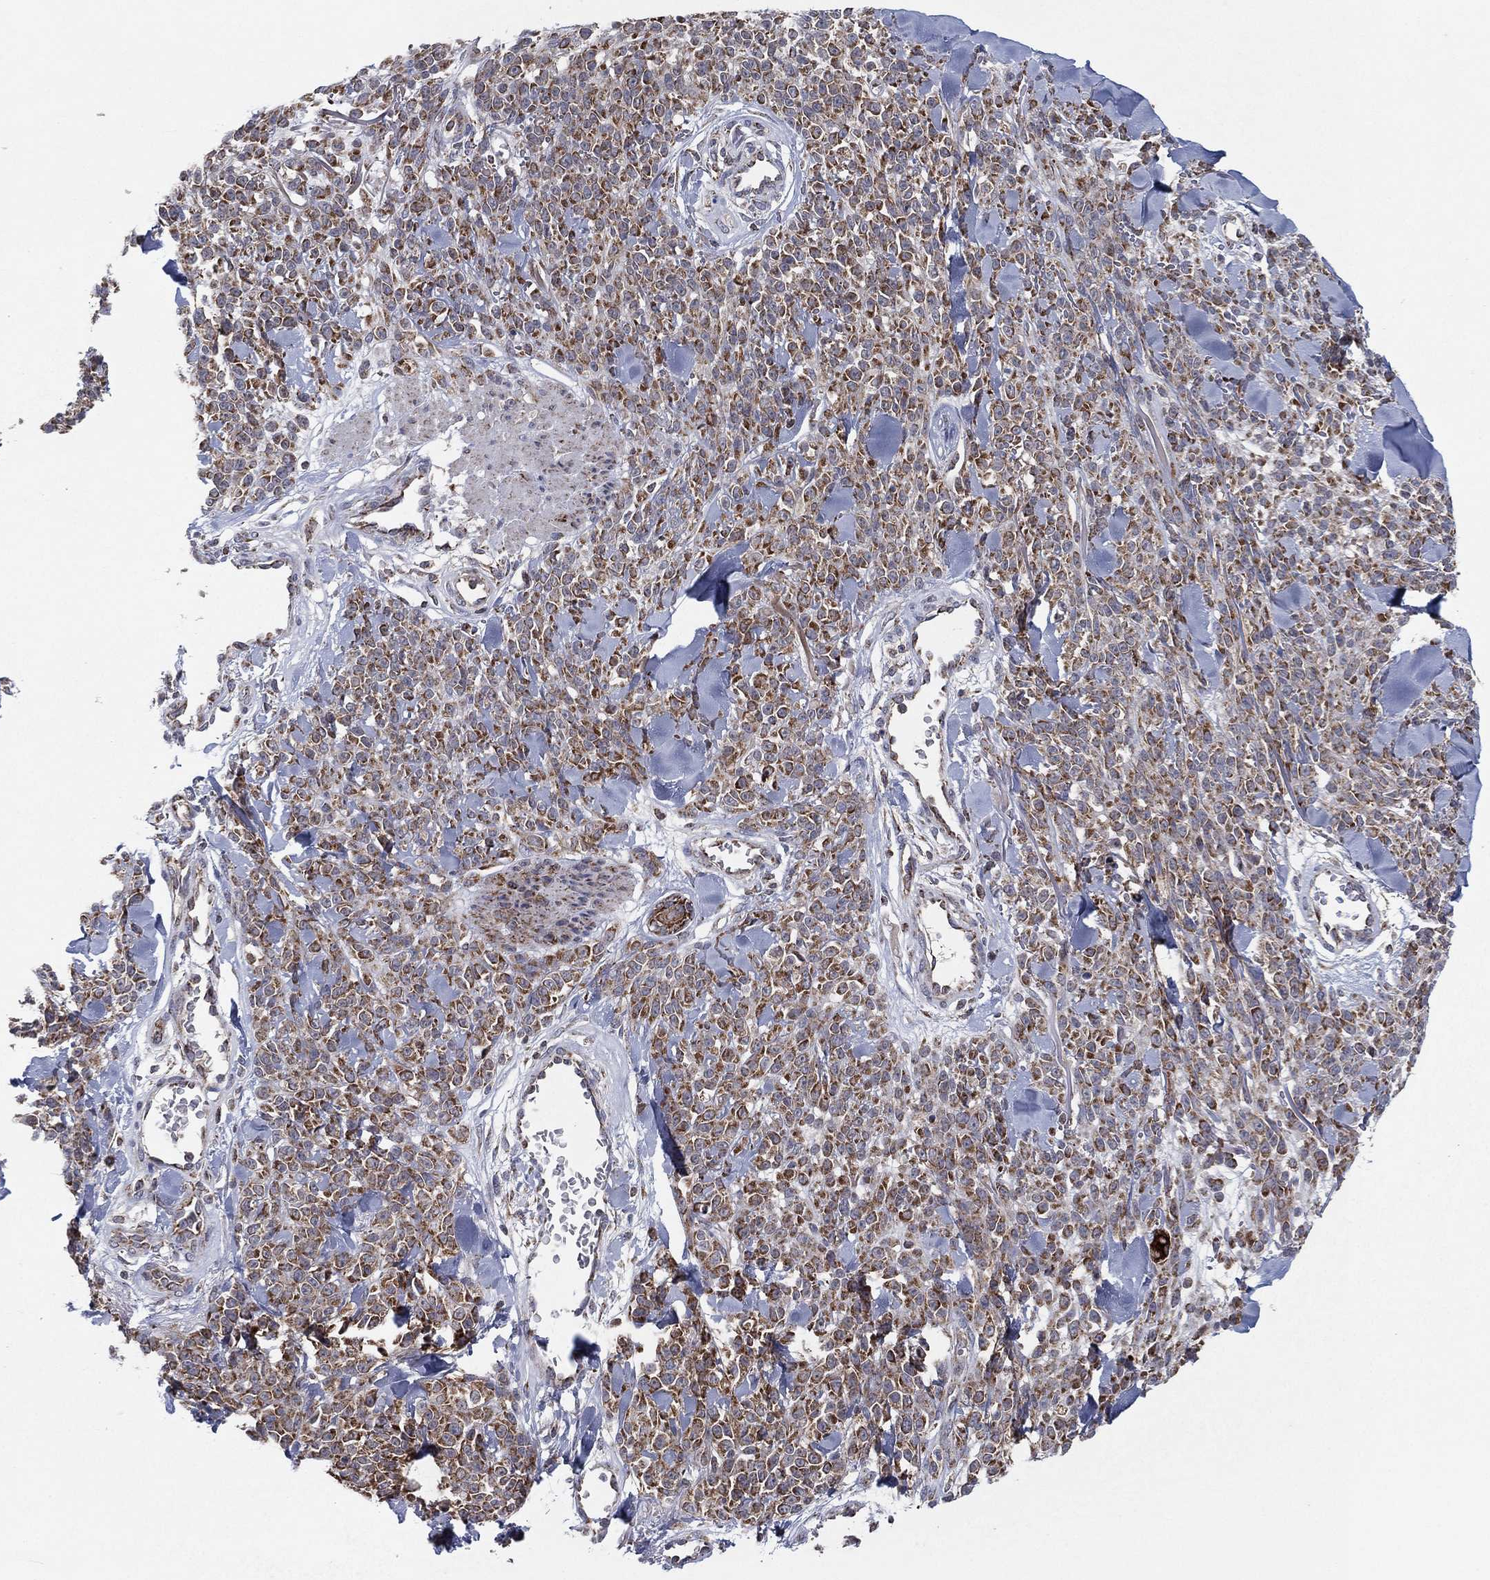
{"staining": {"intensity": "moderate", "quantity": ">75%", "location": "cytoplasmic/membranous"}, "tissue": "melanoma", "cell_type": "Tumor cells", "image_type": "cancer", "snomed": [{"axis": "morphology", "description": "Malignant melanoma, NOS"}, {"axis": "topography", "description": "Skin"}, {"axis": "topography", "description": "Skin of trunk"}], "caption": "Moderate cytoplasmic/membranous positivity is seen in about >75% of tumor cells in malignant melanoma.", "gene": "PSMG4", "patient": {"sex": "male", "age": 74}}